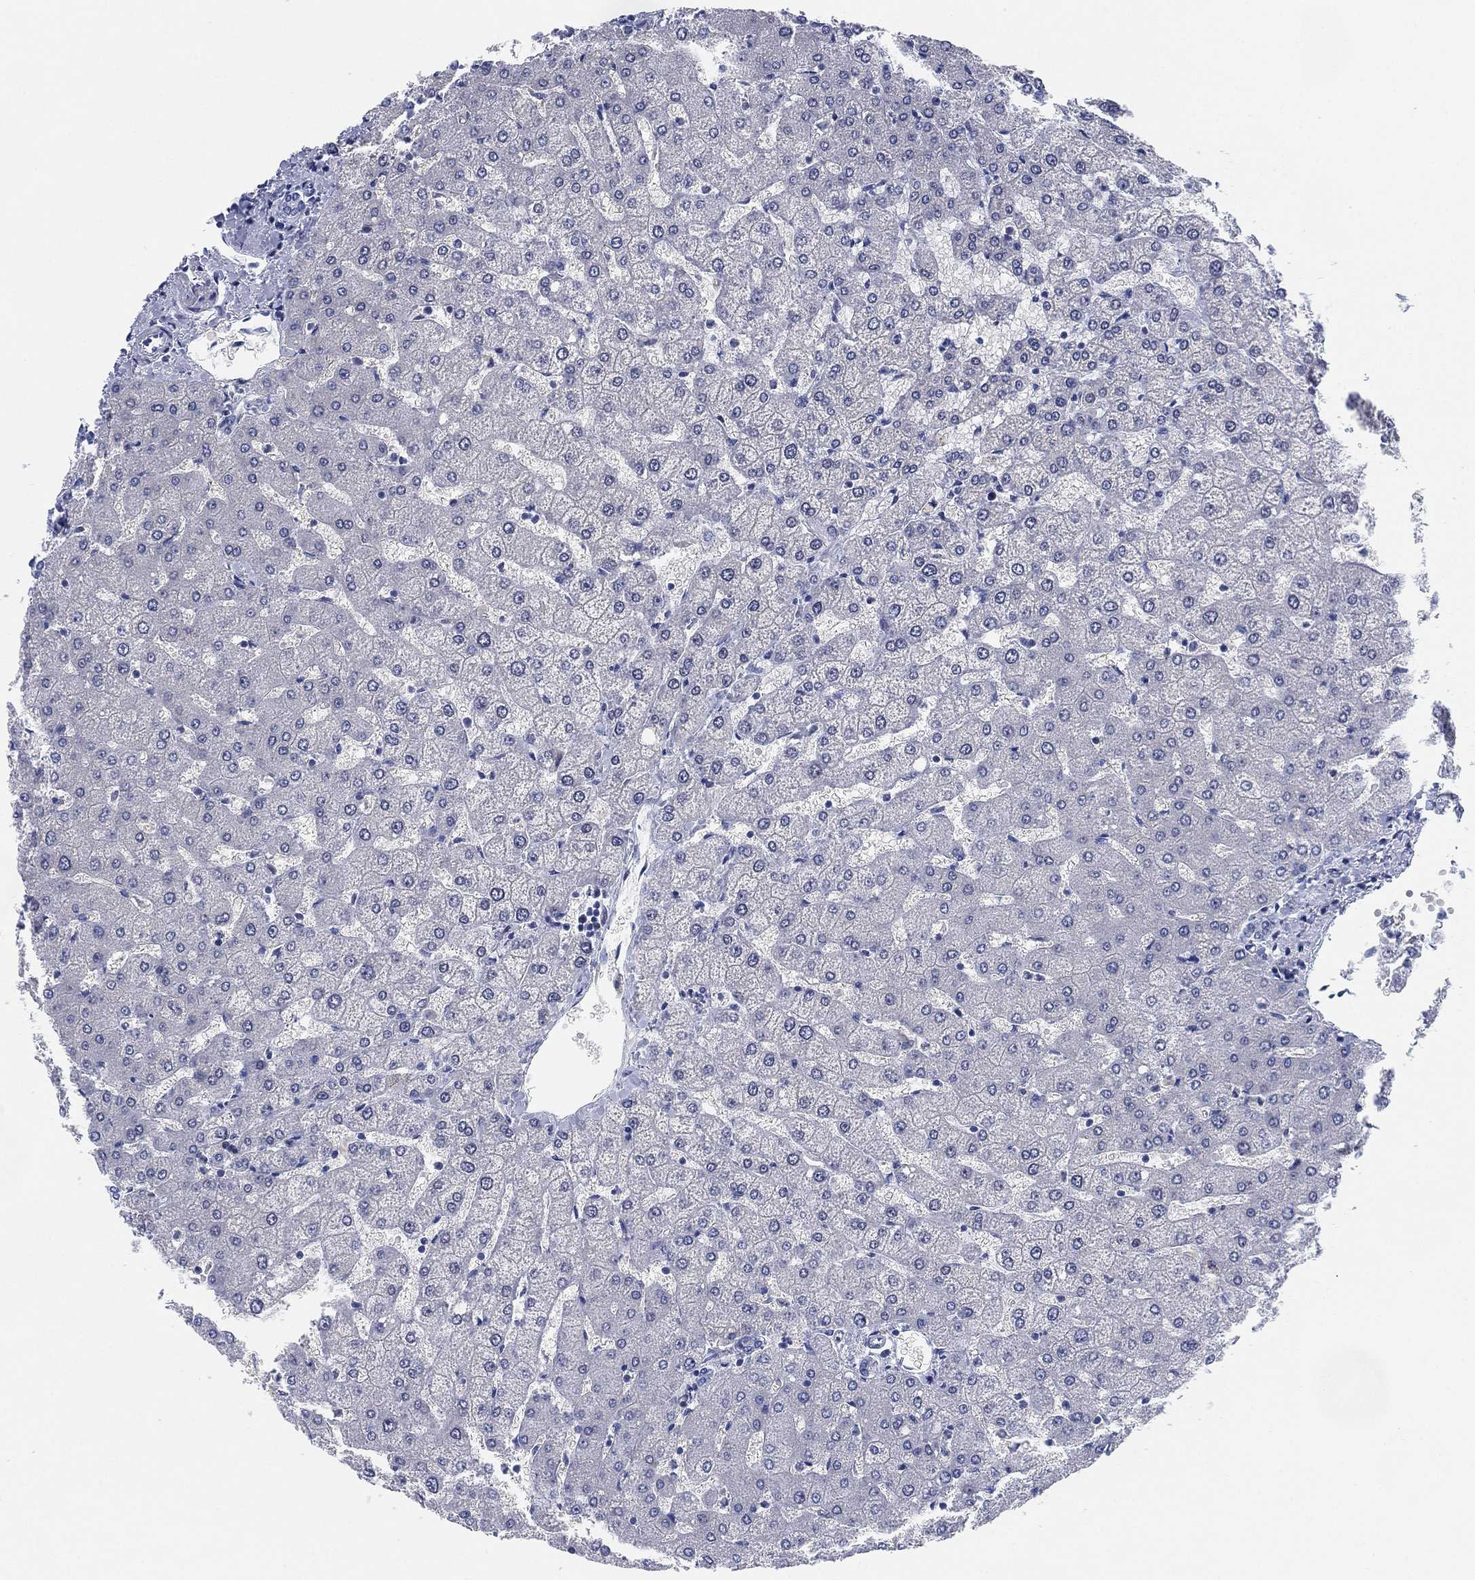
{"staining": {"intensity": "negative", "quantity": "none", "location": "none"}, "tissue": "liver", "cell_type": "Cholangiocytes", "image_type": "normal", "snomed": [{"axis": "morphology", "description": "Normal tissue, NOS"}, {"axis": "topography", "description": "Liver"}], "caption": "DAB (3,3'-diaminobenzidine) immunohistochemical staining of normal human liver displays no significant expression in cholangiocytes. (Immunohistochemistry, brightfield microscopy, high magnification).", "gene": "ADAD2", "patient": {"sex": "female", "age": 54}}